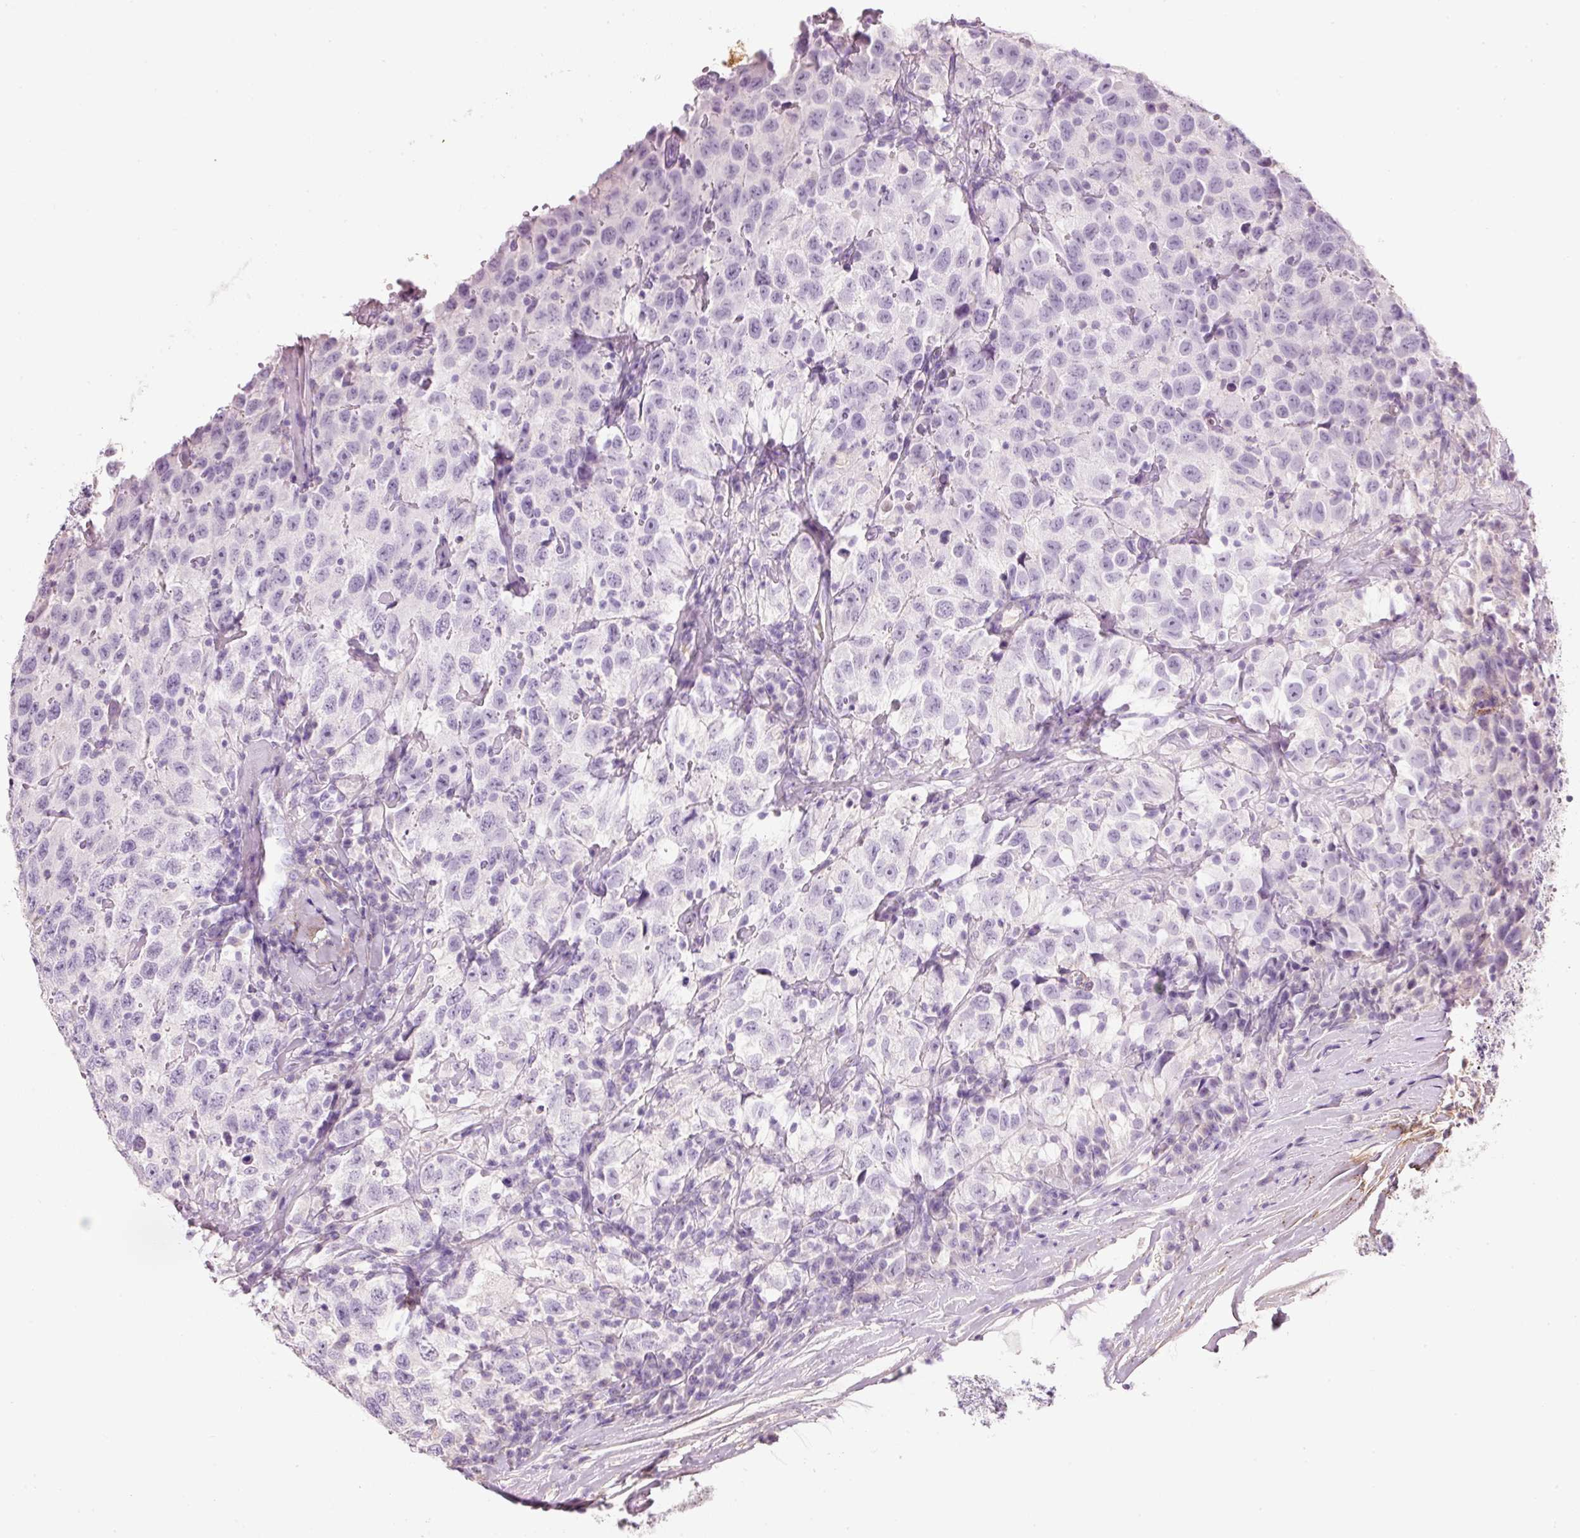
{"staining": {"intensity": "negative", "quantity": "none", "location": "none"}, "tissue": "testis cancer", "cell_type": "Tumor cells", "image_type": "cancer", "snomed": [{"axis": "morphology", "description": "Seminoma, NOS"}, {"axis": "topography", "description": "Testis"}], "caption": "Seminoma (testis) was stained to show a protein in brown. There is no significant positivity in tumor cells.", "gene": "MFAP4", "patient": {"sex": "male", "age": 41}}